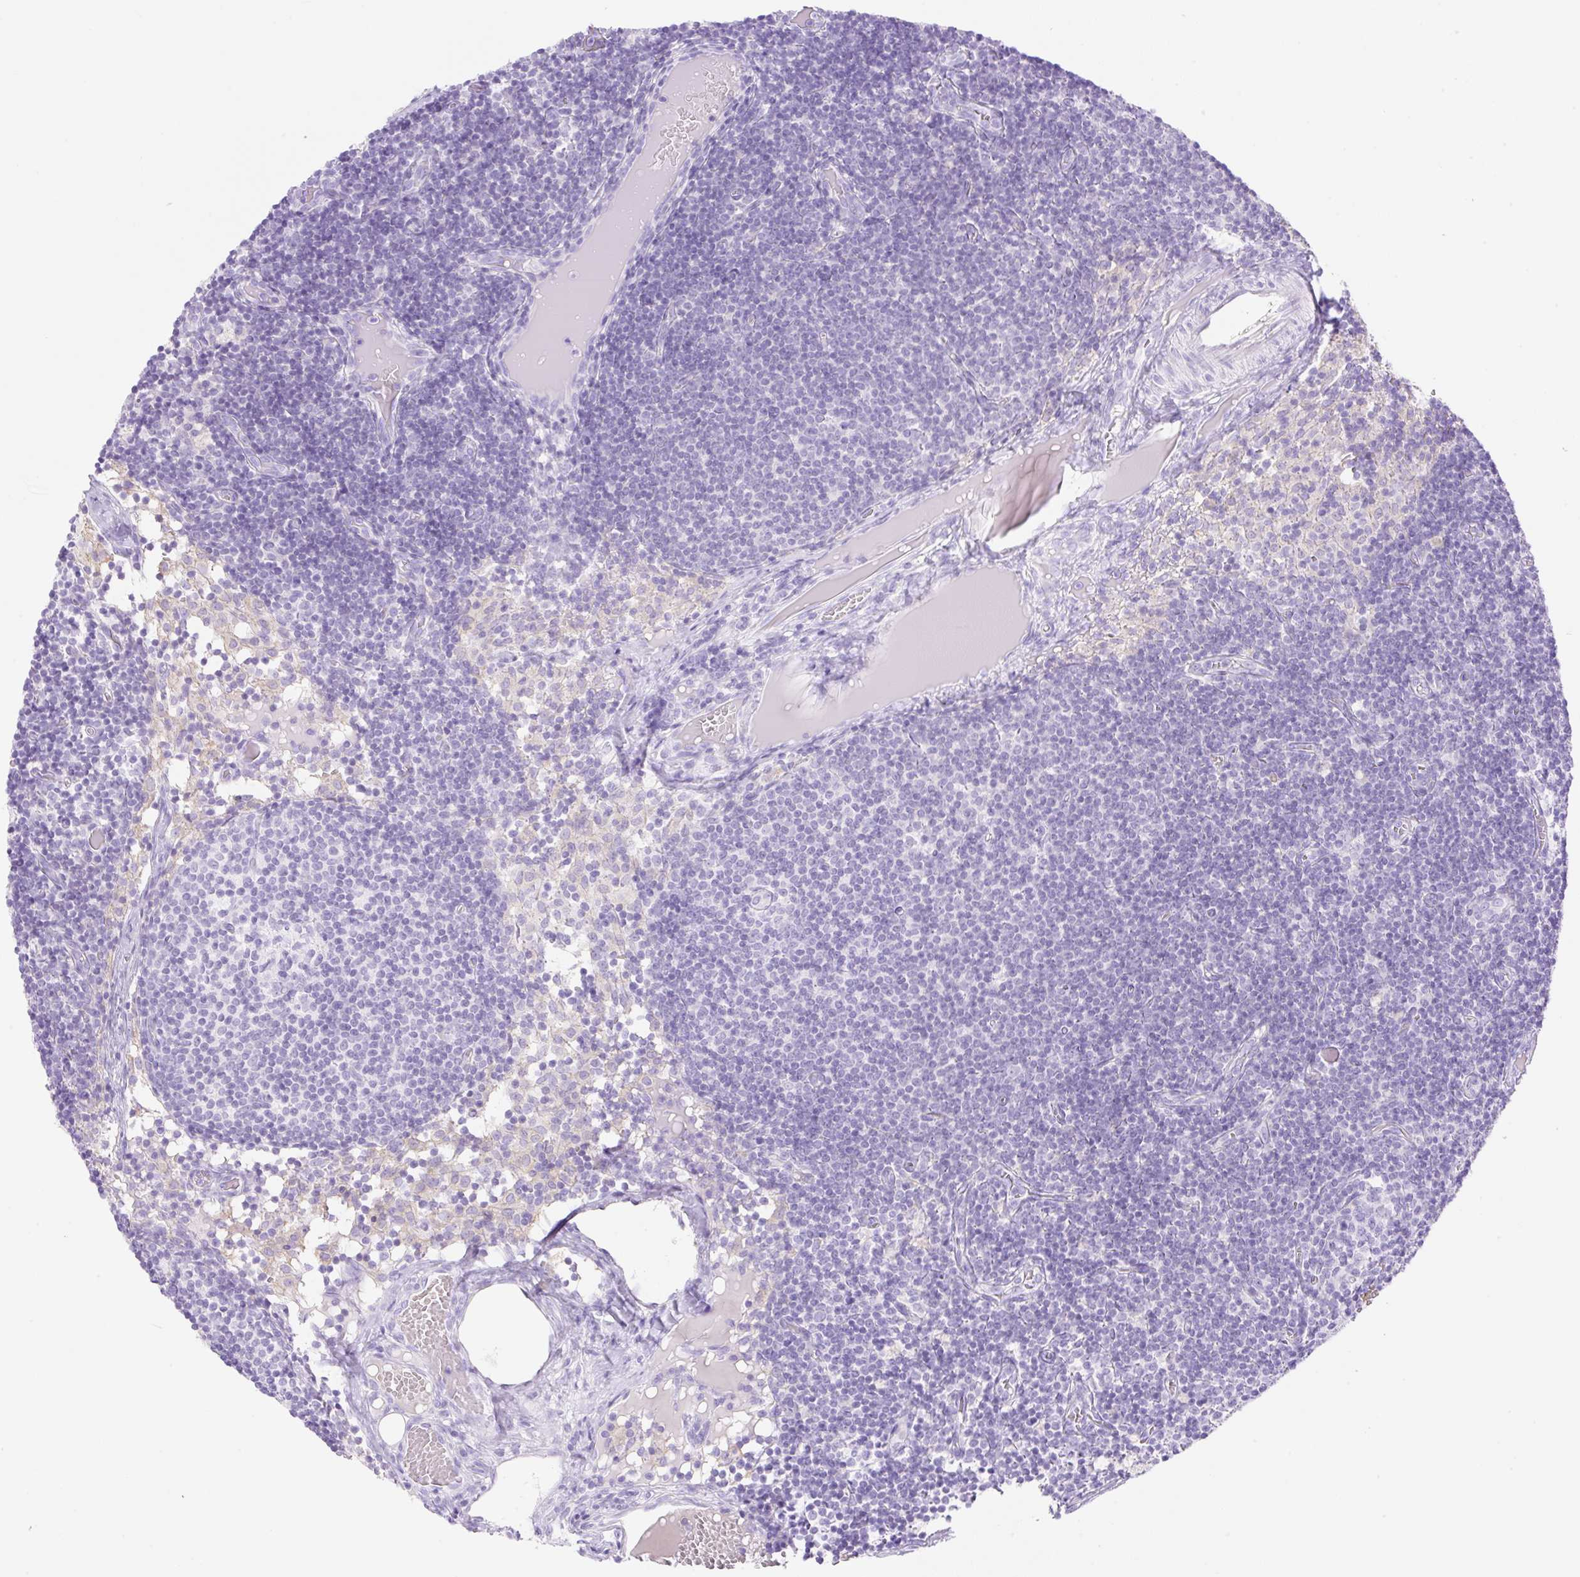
{"staining": {"intensity": "negative", "quantity": "none", "location": "none"}, "tissue": "lymph node", "cell_type": "Germinal center cells", "image_type": "normal", "snomed": [{"axis": "morphology", "description": "Normal tissue, NOS"}, {"axis": "topography", "description": "Lymph node"}], "caption": "Lymph node stained for a protein using IHC reveals no expression germinal center cells.", "gene": "CDX1", "patient": {"sex": "female", "age": 31}}